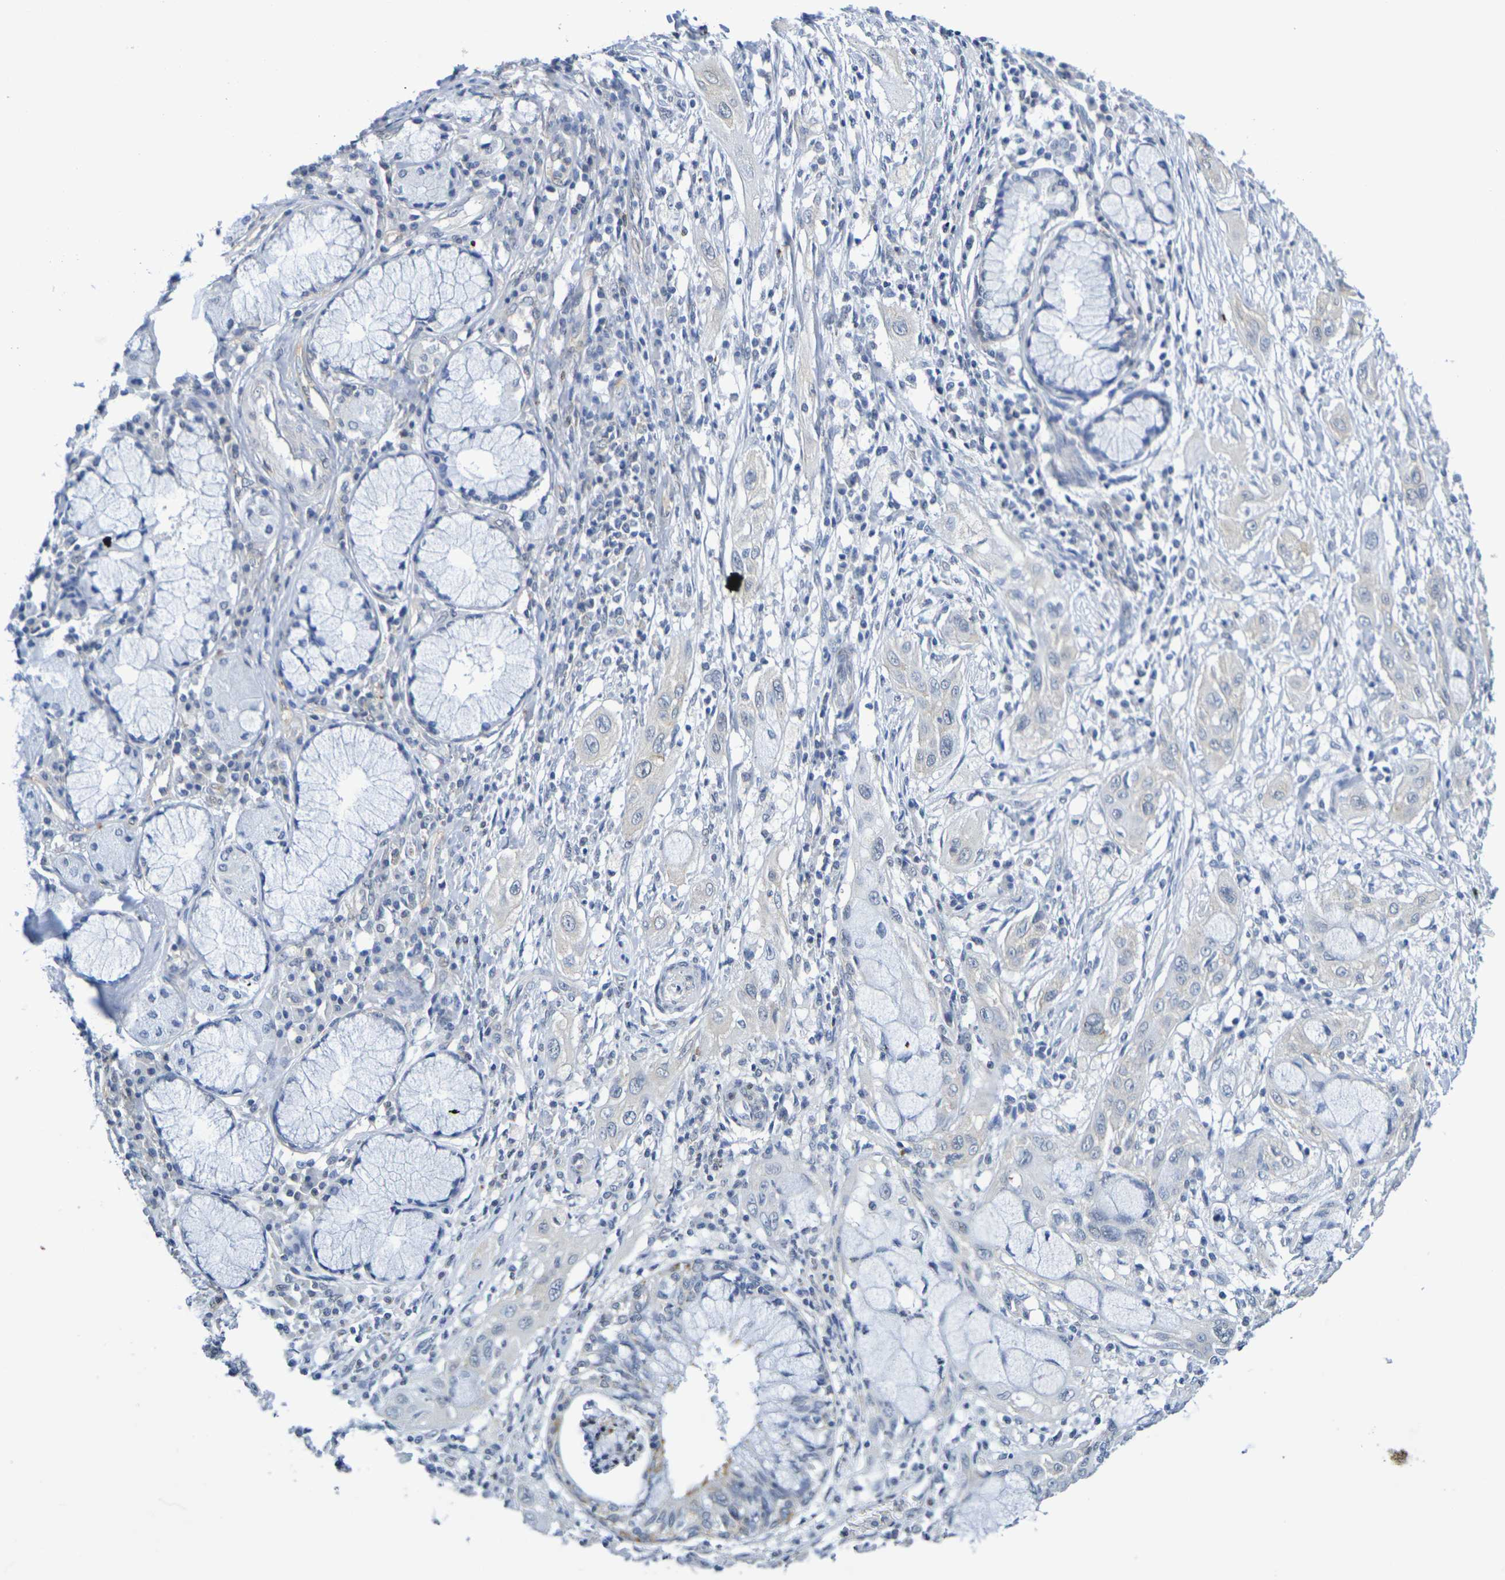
{"staining": {"intensity": "negative", "quantity": "none", "location": "none"}, "tissue": "lung cancer", "cell_type": "Tumor cells", "image_type": "cancer", "snomed": [{"axis": "morphology", "description": "Squamous cell carcinoma, NOS"}, {"axis": "topography", "description": "Lung"}], "caption": "Tumor cells show no significant expression in lung cancer. (DAB (3,3'-diaminobenzidine) IHC visualized using brightfield microscopy, high magnification).", "gene": "CHRNB1", "patient": {"sex": "female", "age": 47}}